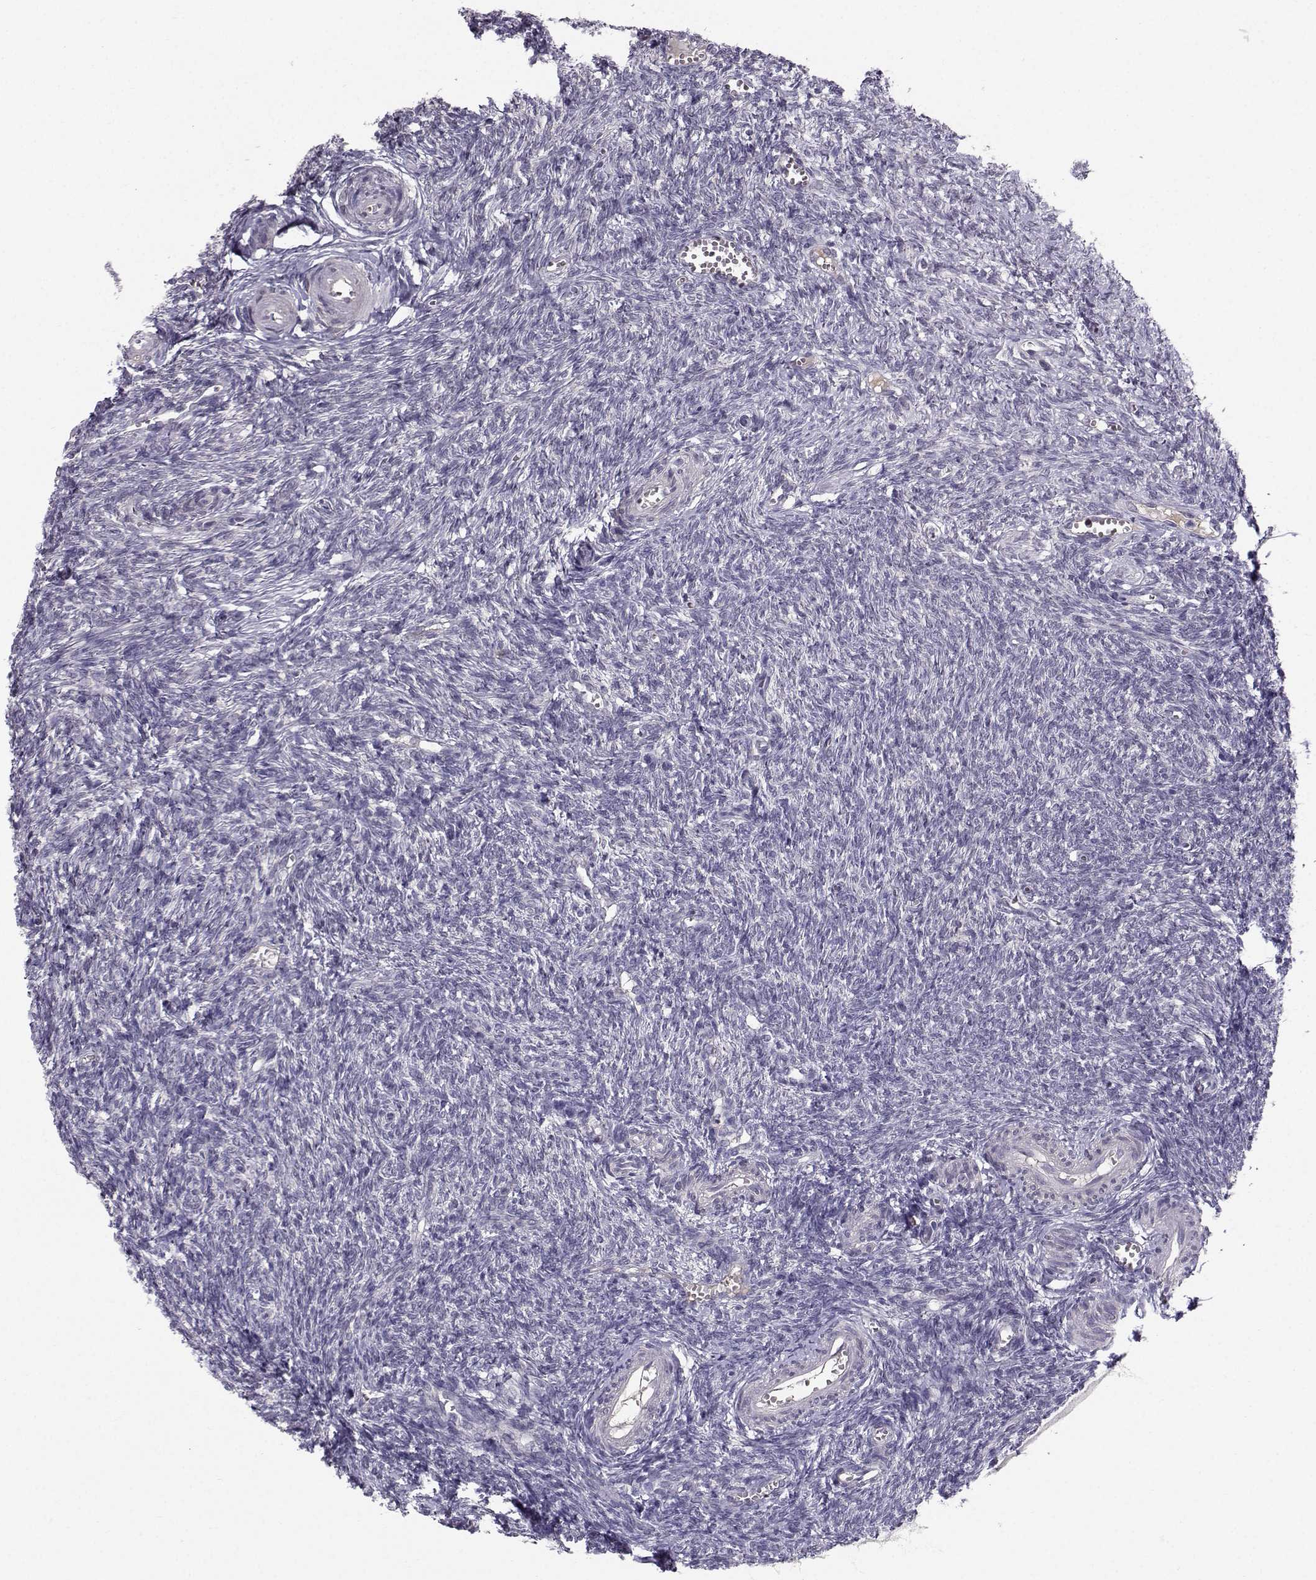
{"staining": {"intensity": "negative", "quantity": "none", "location": "none"}, "tissue": "ovary", "cell_type": "Follicle cells", "image_type": "normal", "snomed": [{"axis": "morphology", "description": "Normal tissue, NOS"}, {"axis": "topography", "description": "Ovary"}], "caption": "DAB immunohistochemical staining of benign human ovary reveals no significant positivity in follicle cells.", "gene": "TSPYL5", "patient": {"sex": "female", "age": 43}}